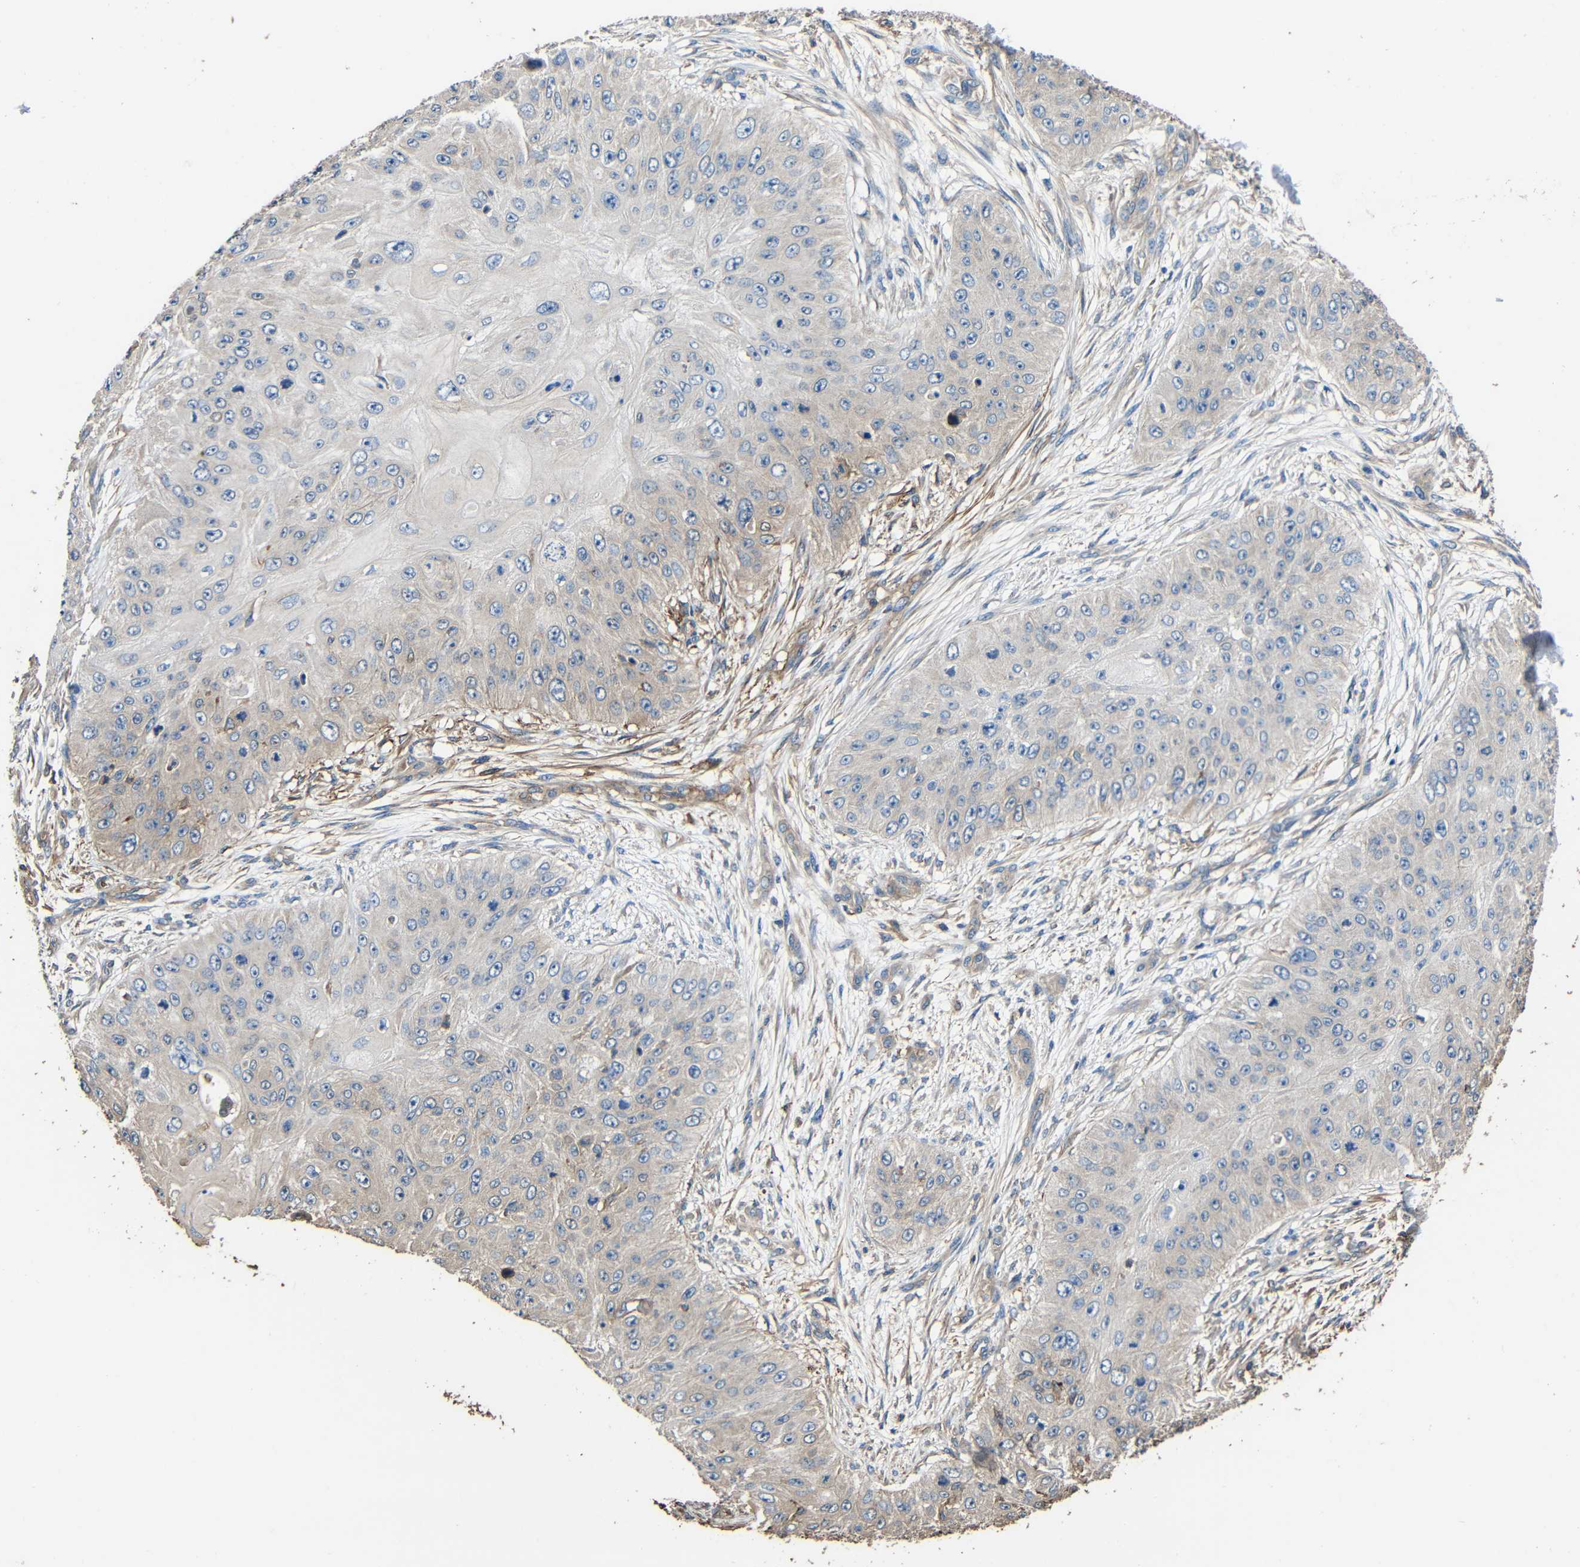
{"staining": {"intensity": "negative", "quantity": "none", "location": "none"}, "tissue": "skin cancer", "cell_type": "Tumor cells", "image_type": "cancer", "snomed": [{"axis": "morphology", "description": "Squamous cell carcinoma, NOS"}, {"axis": "topography", "description": "Skin"}], "caption": "Skin cancer (squamous cell carcinoma) was stained to show a protein in brown. There is no significant staining in tumor cells. (DAB immunohistochemistry, high magnification).", "gene": "RHOT2", "patient": {"sex": "female", "age": 80}}